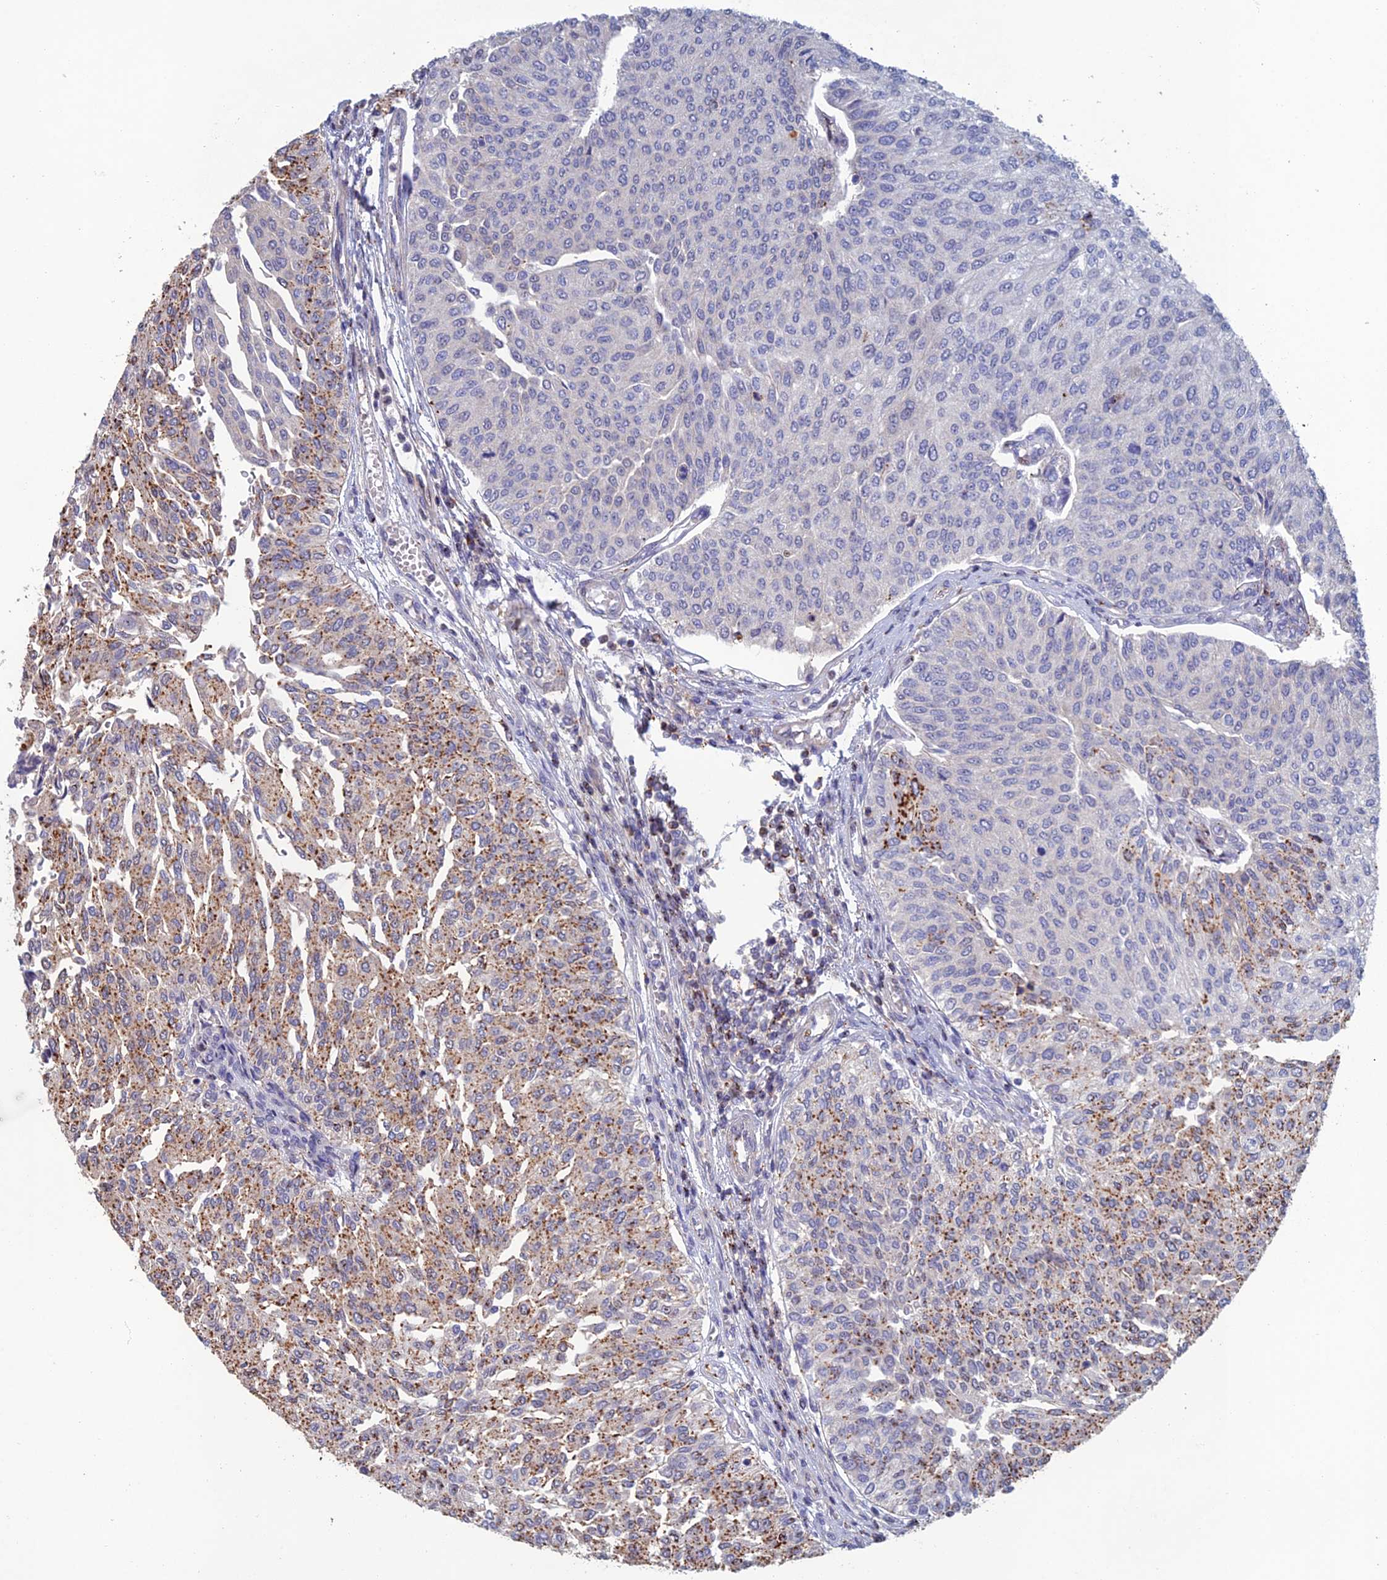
{"staining": {"intensity": "negative", "quantity": "none", "location": "none"}, "tissue": "urothelial cancer", "cell_type": "Tumor cells", "image_type": "cancer", "snomed": [{"axis": "morphology", "description": "Urothelial carcinoma, High grade"}, {"axis": "topography", "description": "Urinary bladder"}], "caption": "Protein analysis of urothelial carcinoma (high-grade) reveals no significant staining in tumor cells.", "gene": "C15orf62", "patient": {"sex": "female", "age": 79}}